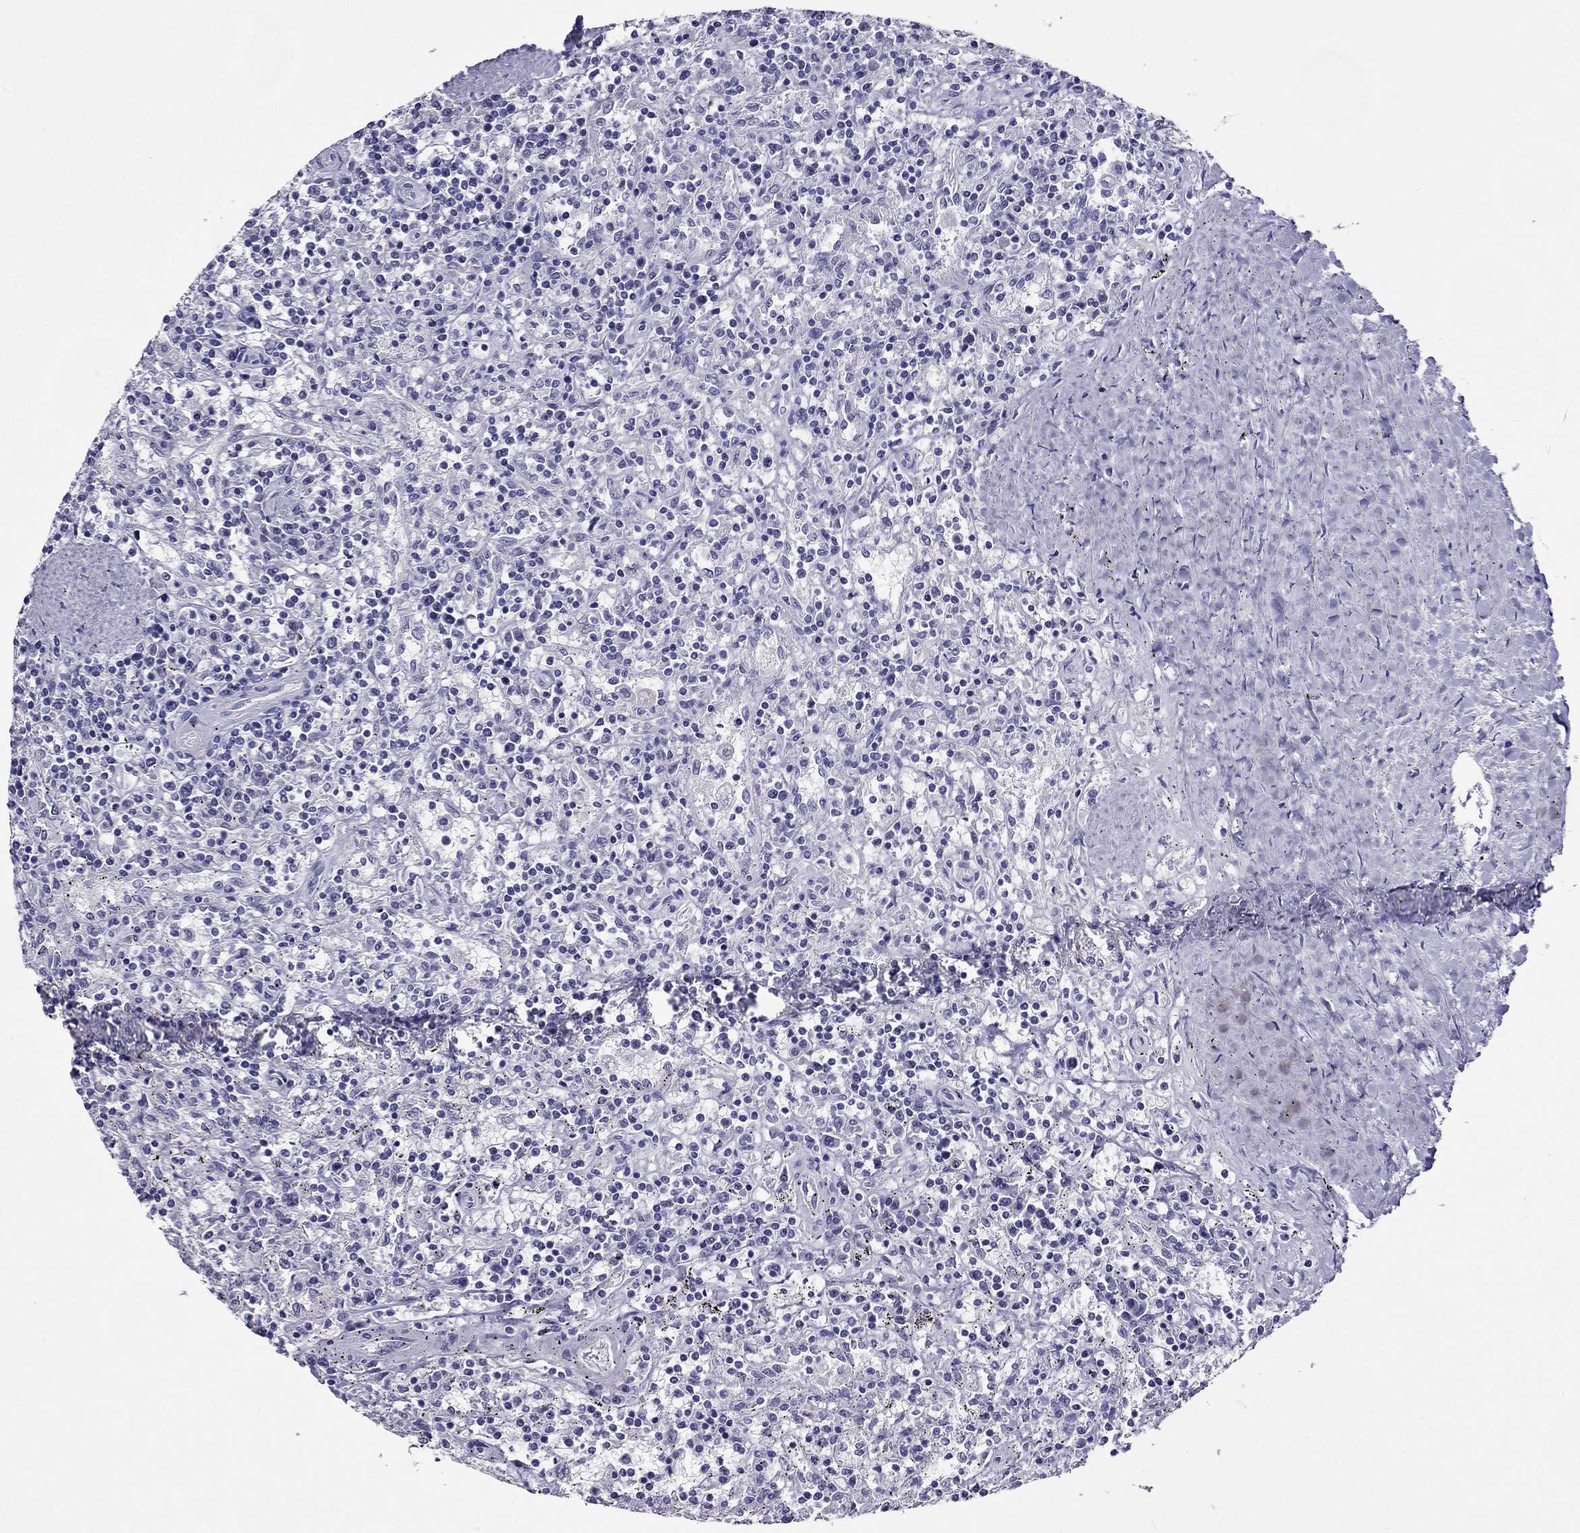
{"staining": {"intensity": "negative", "quantity": "none", "location": "none"}, "tissue": "lymphoma", "cell_type": "Tumor cells", "image_type": "cancer", "snomed": [{"axis": "morphology", "description": "Malignant lymphoma, non-Hodgkin's type, Low grade"}, {"axis": "topography", "description": "Spleen"}], "caption": "This is an immunohistochemistry micrograph of lymphoma. There is no positivity in tumor cells.", "gene": "ZNF541", "patient": {"sex": "male", "age": 62}}